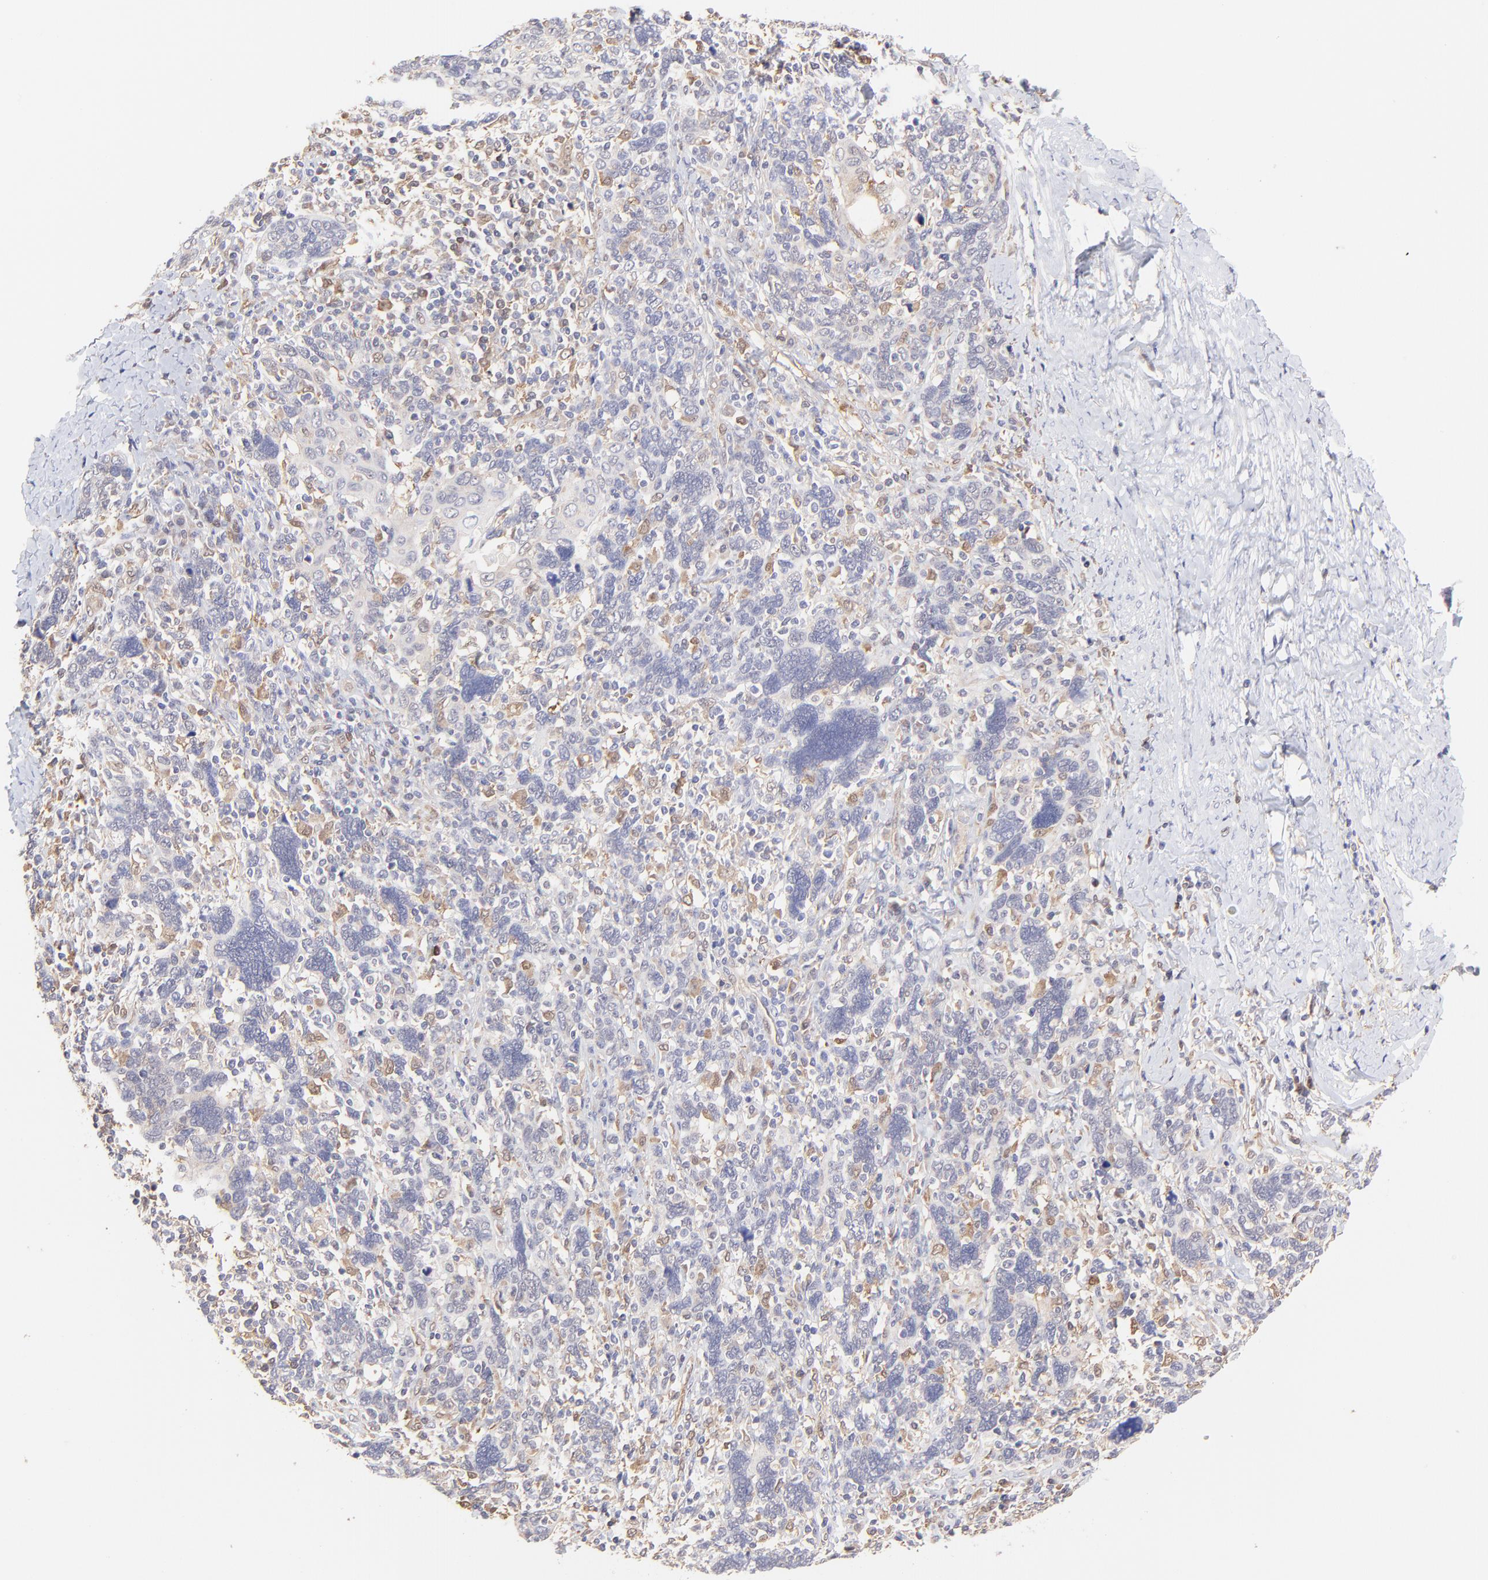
{"staining": {"intensity": "negative", "quantity": "none", "location": "none"}, "tissue": "cervical cancer", "cell_type": "Tumor cells", "image_type": "cancer", "snomed": [{"axis": "morphology", "description": "Squamous cell carcinoma, NOS"}, {"axis": "topography", "description": "Cervix"}], "caption": "DAB (3,3'-diaminobenzidine) immunohistochemical staining of human cervical cancer (squamous cell carcinoma) reveals no significant expression in tumor cells.", "gene": "HYAL1", "patient": {"sex": "female", "age": 41}}